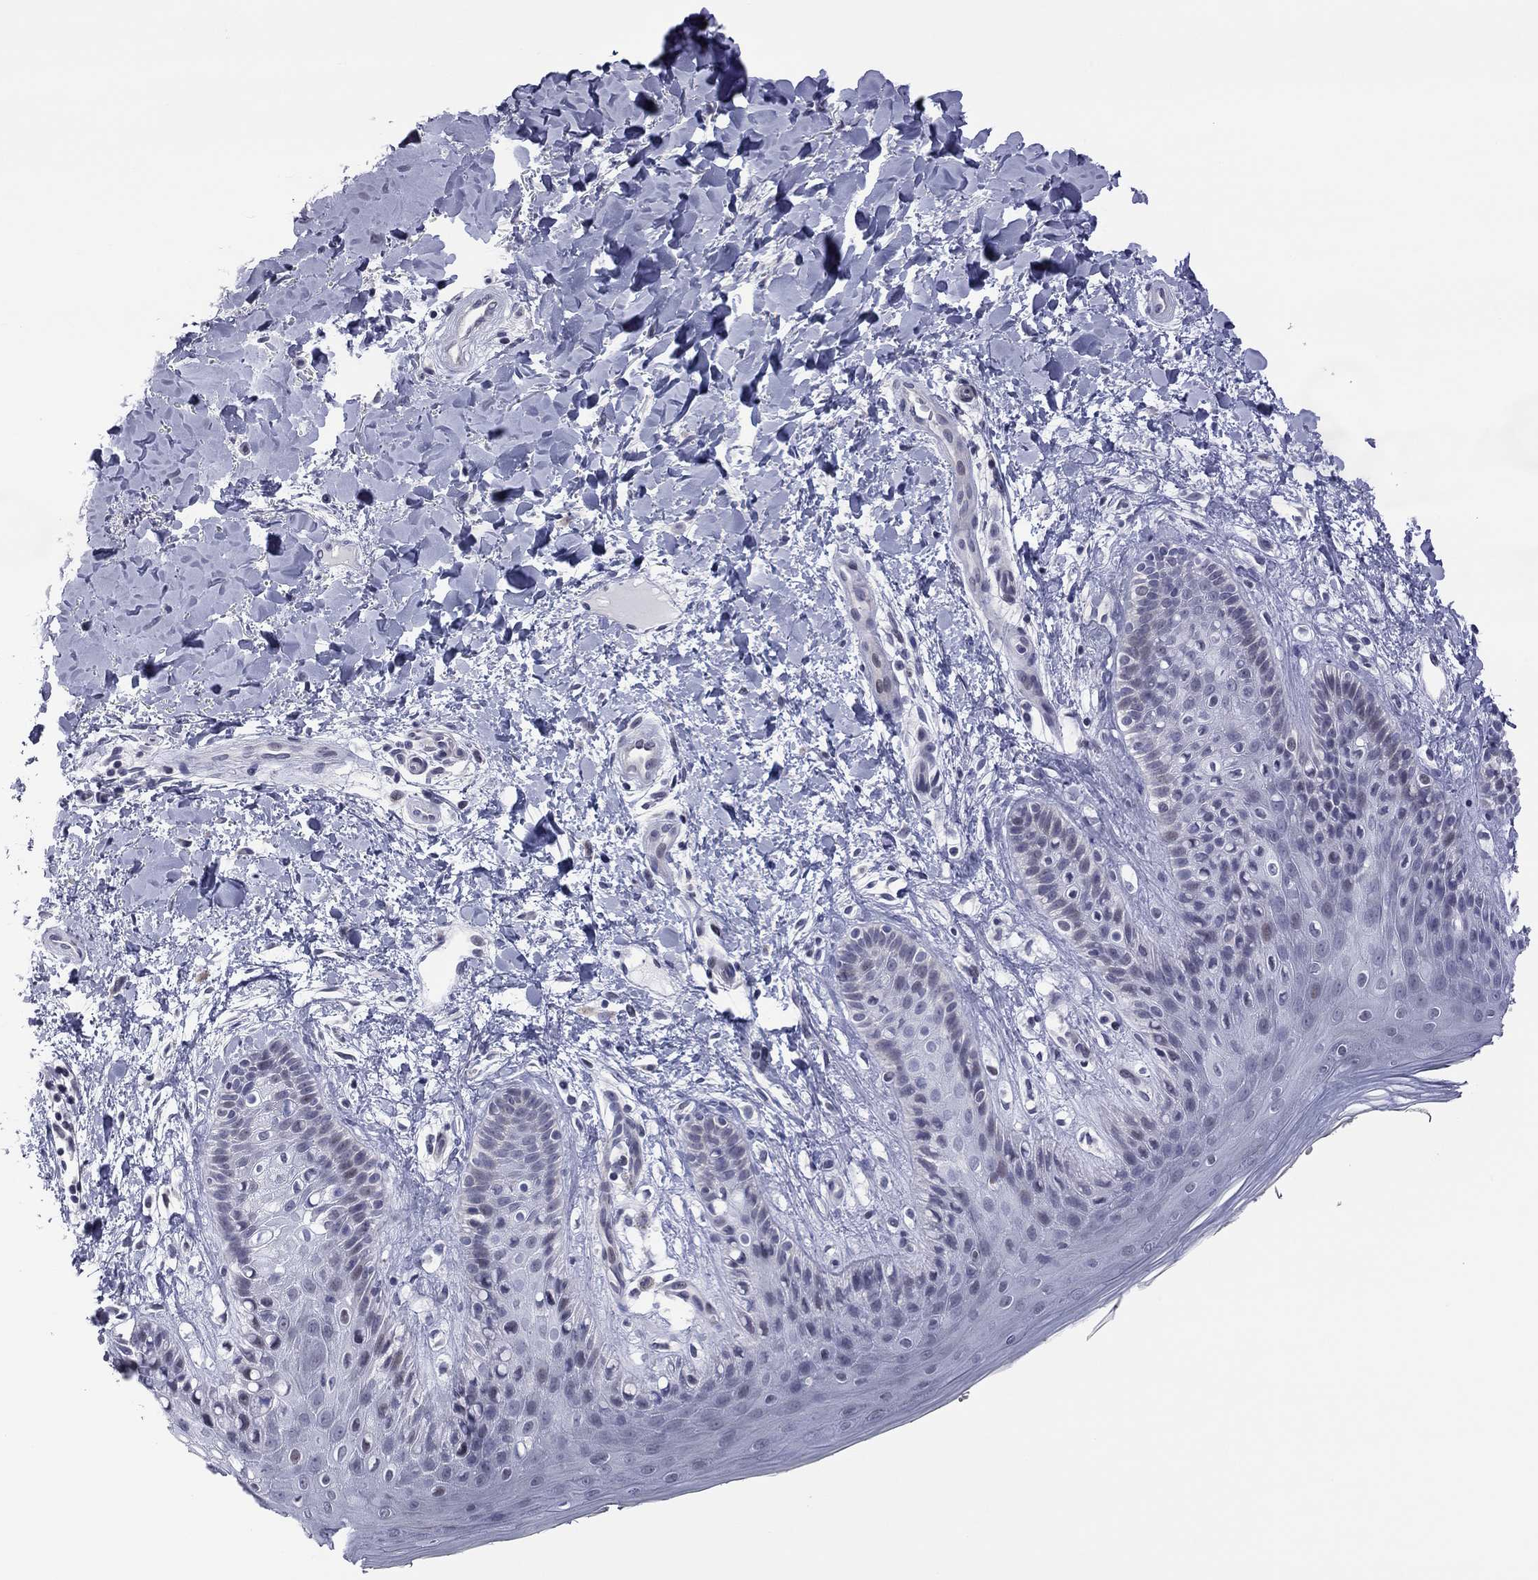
{"staining": {"intensity": "negative", "quantity": "none", "location": "none"}, "tissue": "skin", "cell_type": "Epidermal cells", "image_type": "normal", "snomed": [{"axis": "morphology", "description": "Normal tissue, NOS"}, {"axis": "topography", "description": "Anal"}], "caption": "Immunohistochemical staining of normal human skin exhibits no significant expression in epidermal cells.", "gene": "POU5F2", "patient": {"sex": "male", "age": 36}}